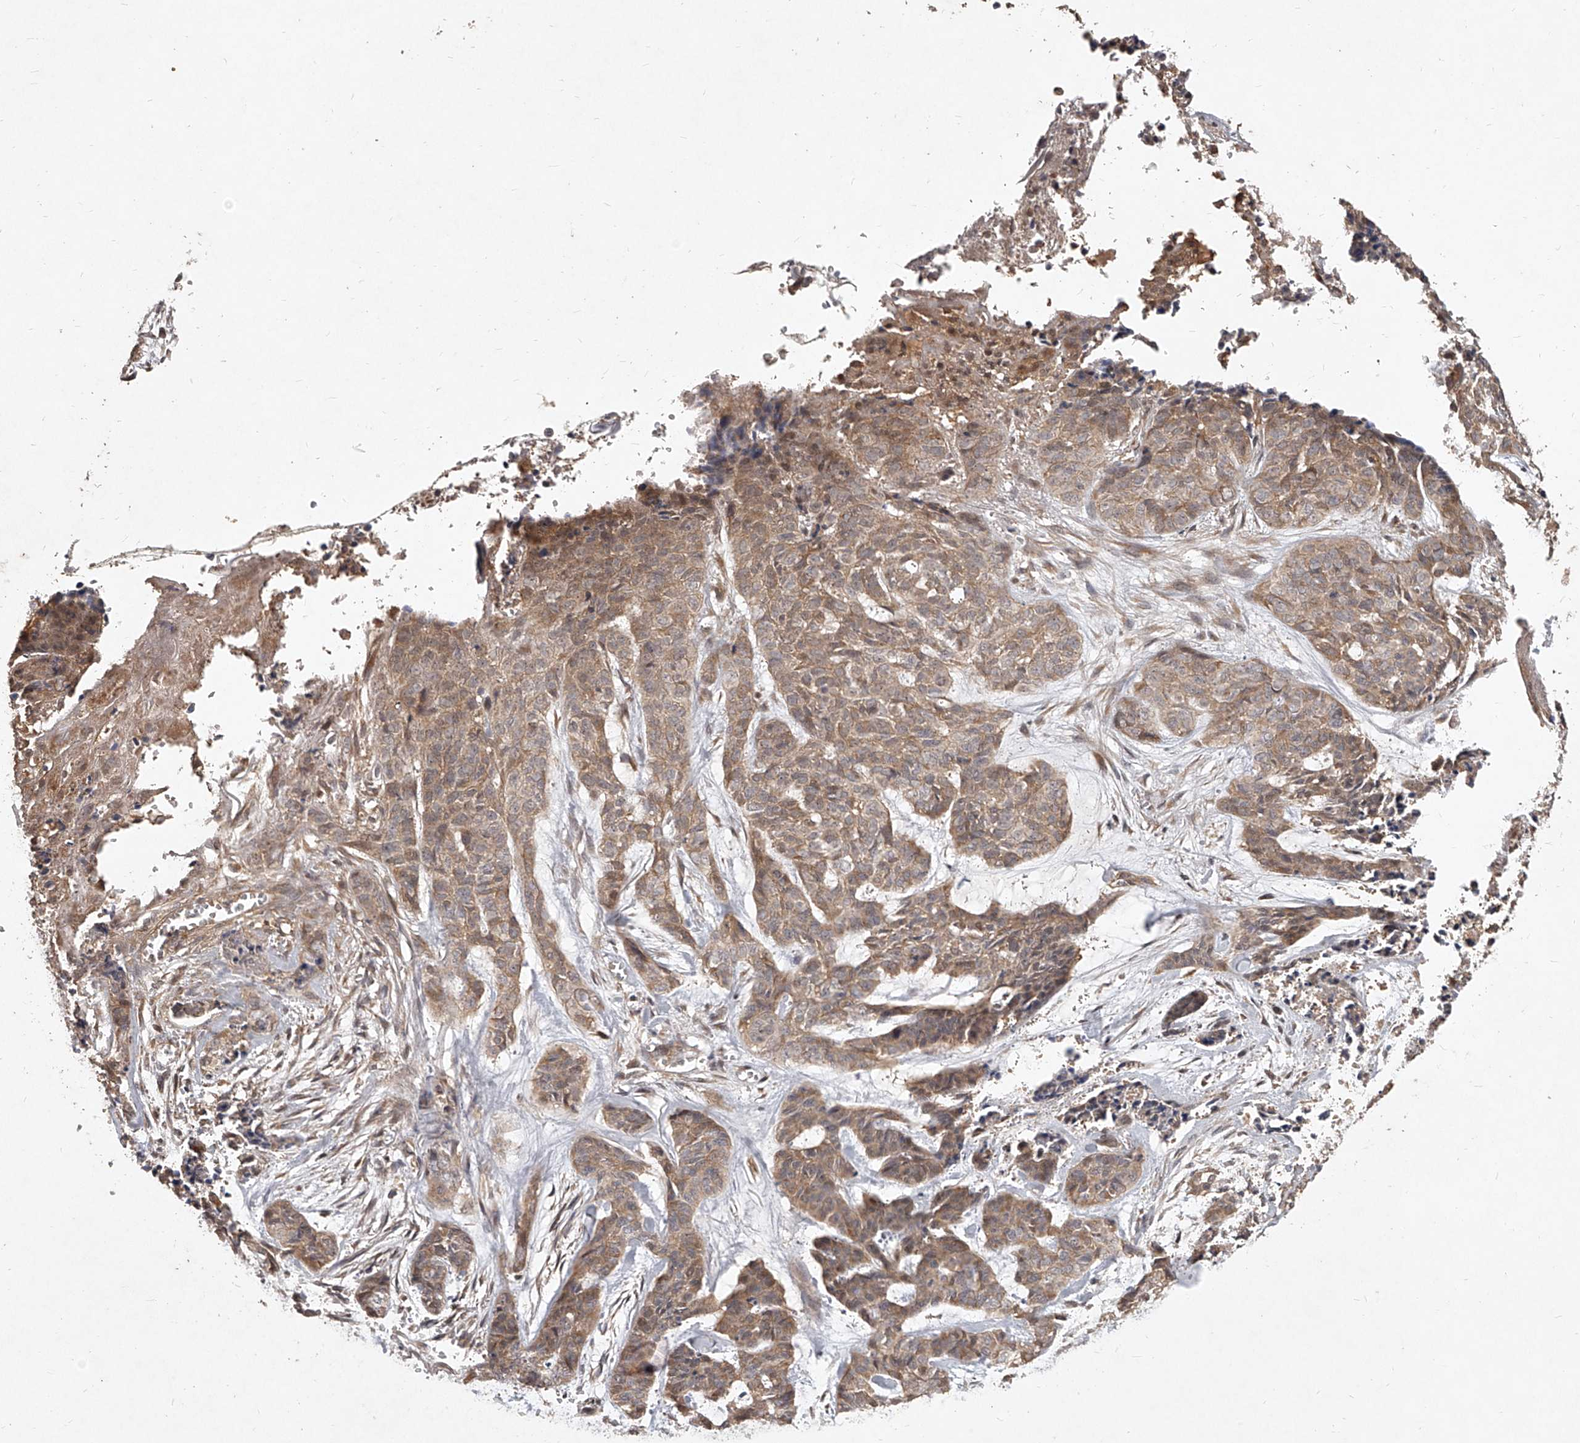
{"staining": {"intensity": "moderate", "quantity": ">75%", "location": "cytoplasmic/membranous"}, "tissue": "skin cancer", "cell_type": "Tumor cells", "image_type": "cancer", "snomed": [{"axis": "morphology", "description": "Basal cell carcinoma"}, {"axis": "topography", "description": "Skin"}], "caption": "Immunohistochemical staining of basal cell carcinoma (skin) exhibits medium levels of moderate cytoplasmic/membranous expression in about >75% of tumor cells.", "gene": "SLC37A1", "patient": {"sex": "female", "age": 64}}